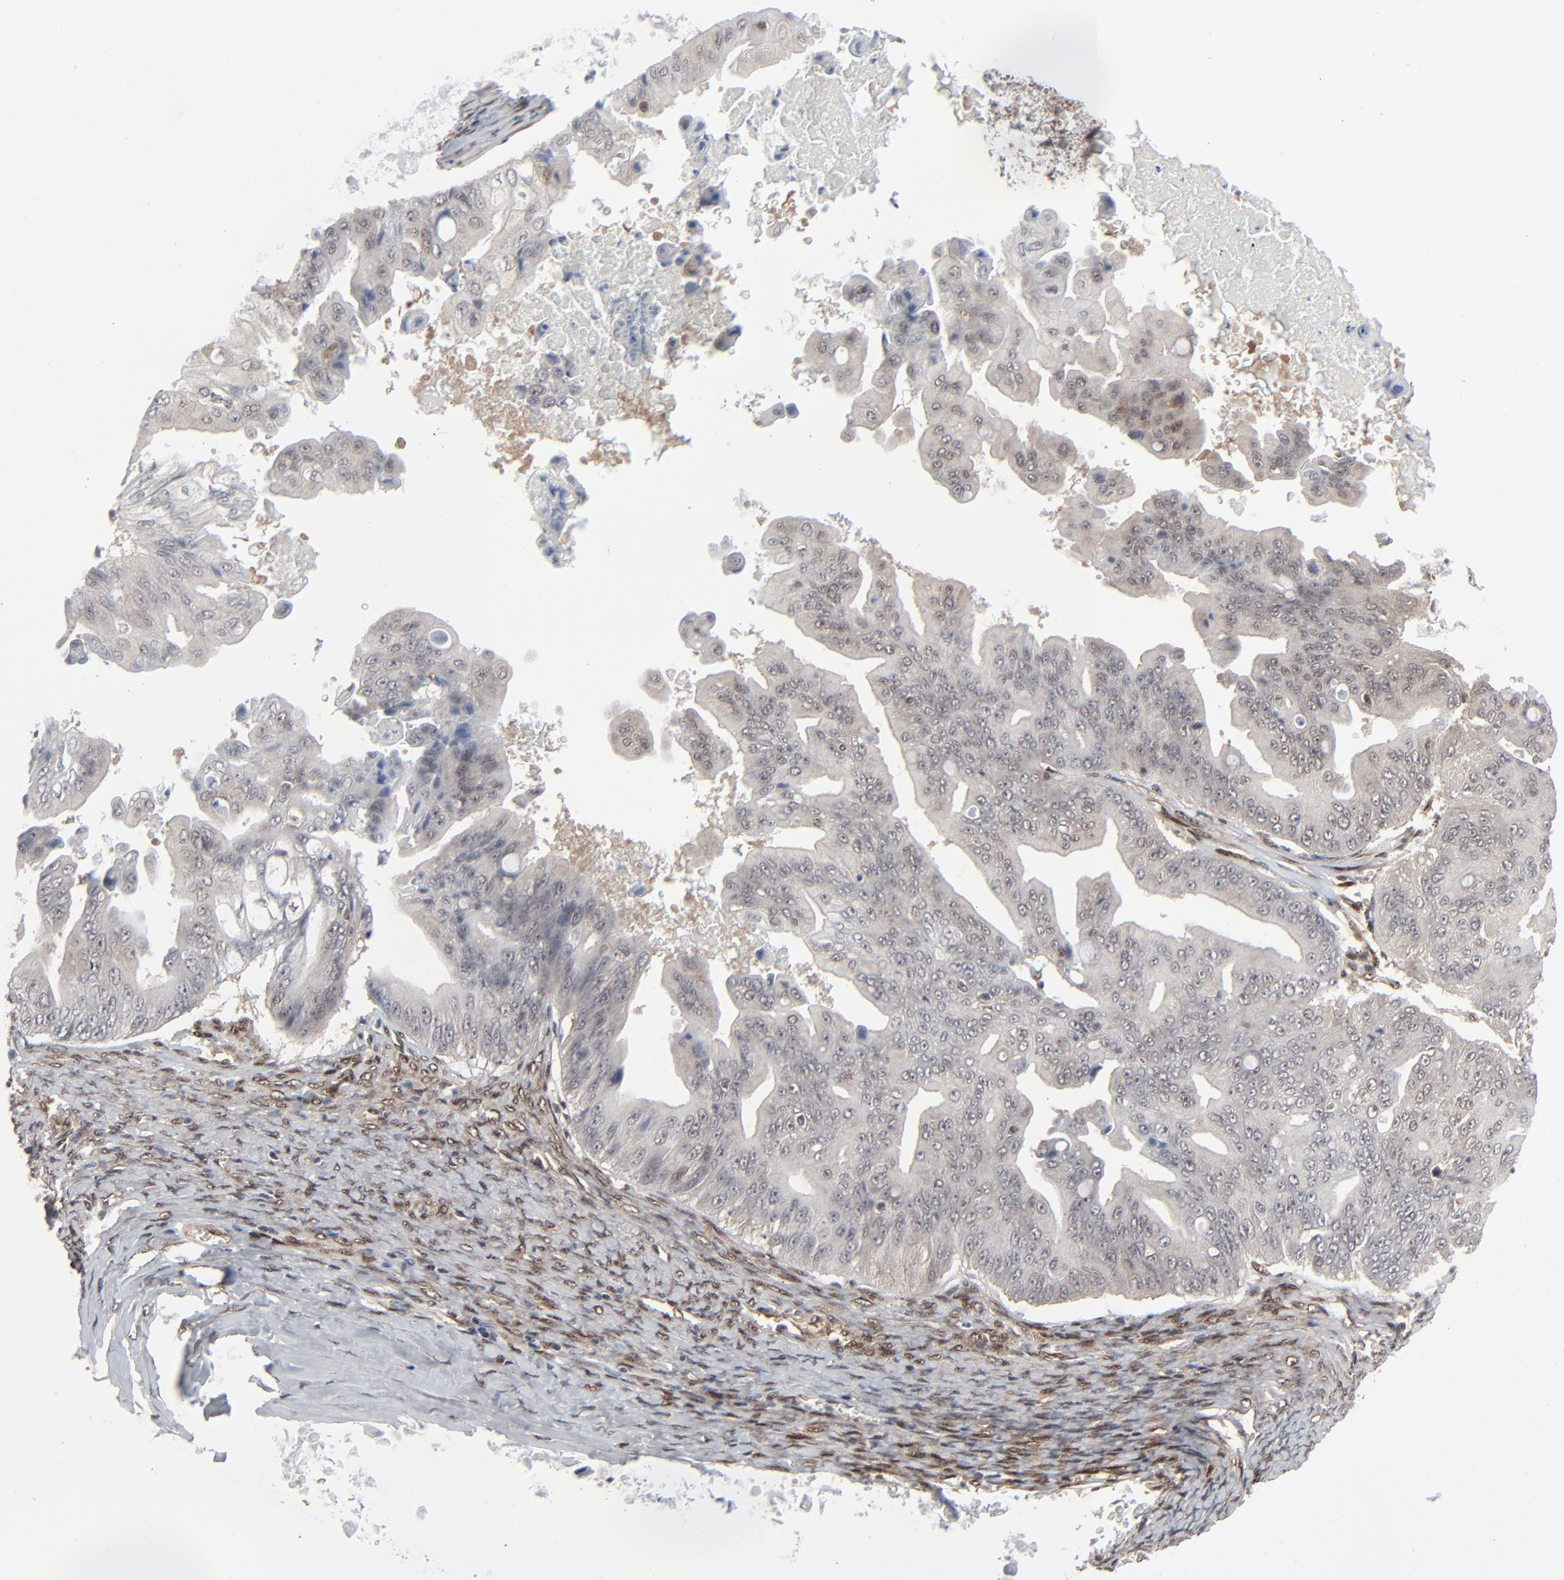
{"staining": {"intensity": "weak", "quantity": "<25%", "location": "cytoplasmic/membranous,nuclear"}, "tissue": "ovarian cancer", "cell_type": "Tumor cells", "image_type": "cancer", "snomed": [{"axis": "morphology", "description": "Cystadenocarcinoma, mucinous, NOS"}, {"axis": "topography", "description": "Ovary"}], "caption": "Ovarian mucinous cystadenocarcinoma stained for a protein using immunohistochemistry shows no expression tumor cells.", "gene": "AKT1", "patient": {"sex": "female", "age": 37}}